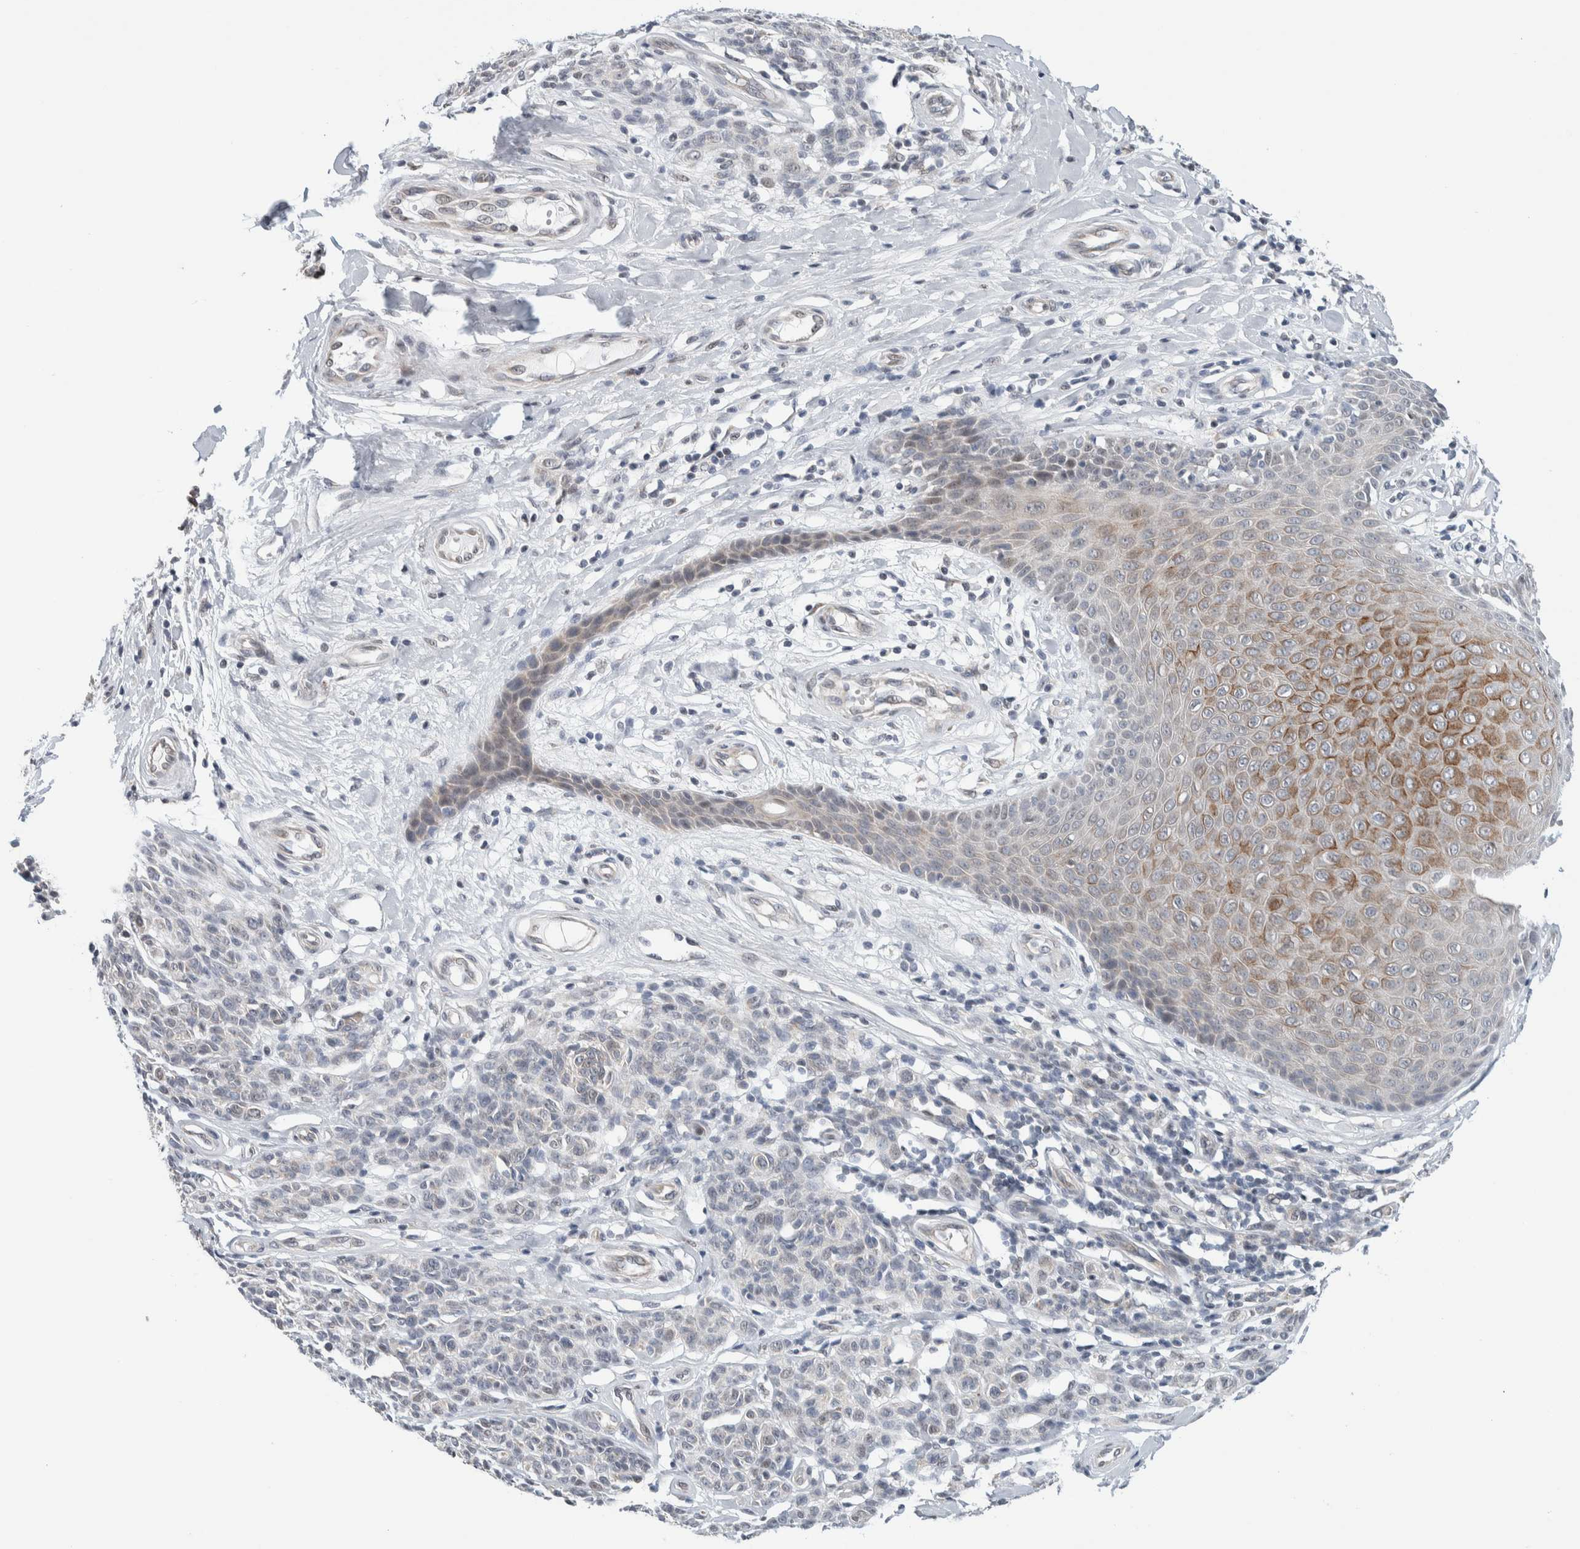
{"staining": {"intensity": "weak", "quantity": "<25%", "location": "cytoplasmic/membranous"}, "tissue": "melanoma", "cell_type": "Tumor cells", "image_type": "cancer", "snomed": [{"axis": "morphology", "description": "Malignant melanoma, NOS"}, {"axis": "topography", "description": "Skin"}], "caption": "Image shows no significant protein positivity in tumor cells of melanoma.", "gene": "NEUROD1", "patient": {"sex": "female", "age": 64}}